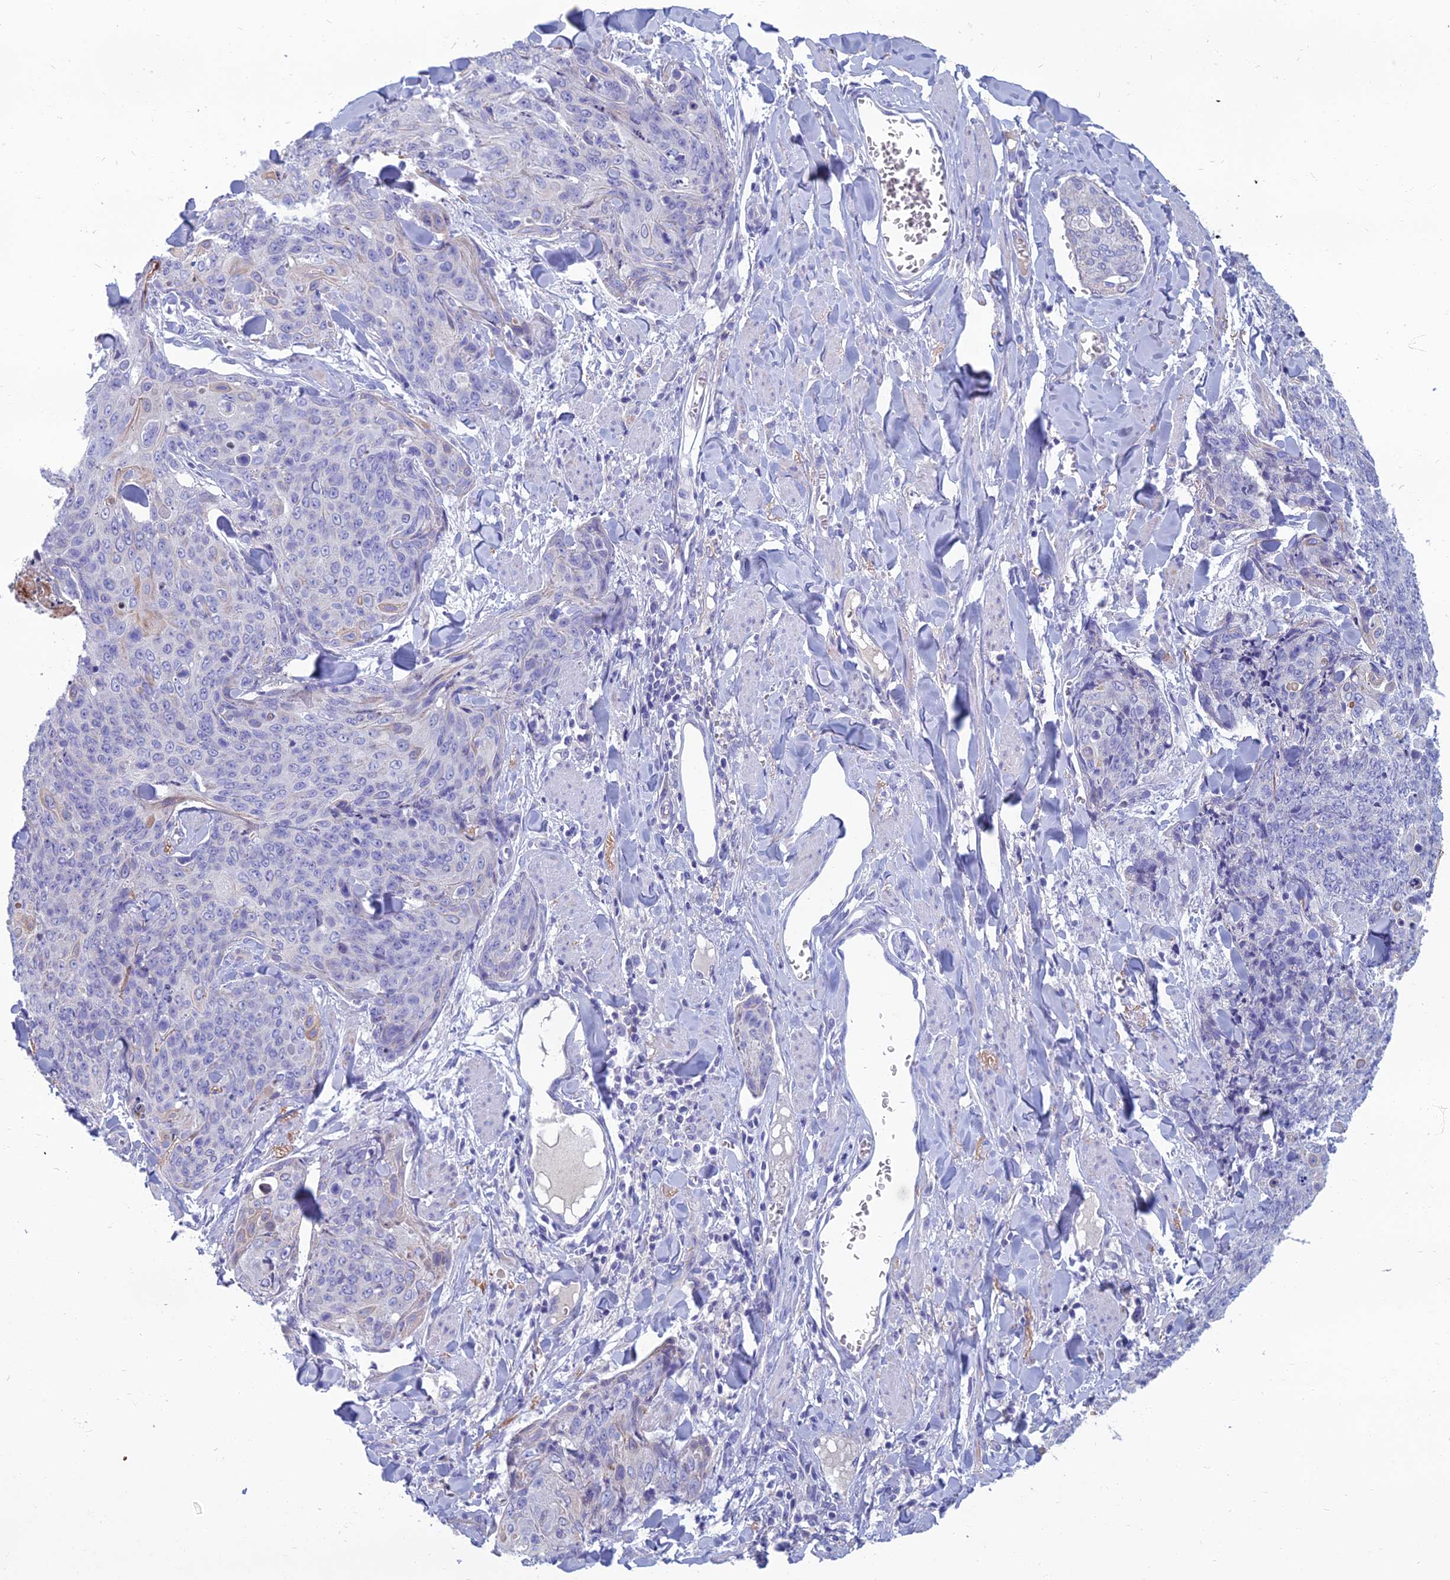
{"staining": {"intensity": "negative", "quantity": "none", "location": "none"}, "tissue": "skin cancer", "cell_type": "Tumor cells", "image_type": "cancer", "snomed": [{"axis": "morphology", "description": "Squamous cell carcinoma, NOS"}, {"axis": "topography", "description": "Skin"}, {"axis": "topography", "description": "Vulva"}], "caption": "This is an immunohistochemistry (IHC) micrograph of skin cancer (squamous cell carcinoma). There is no positivity in tumor cells.", "gene": "SPTLC3", "patient": {"sex": "female", "age": 85}}